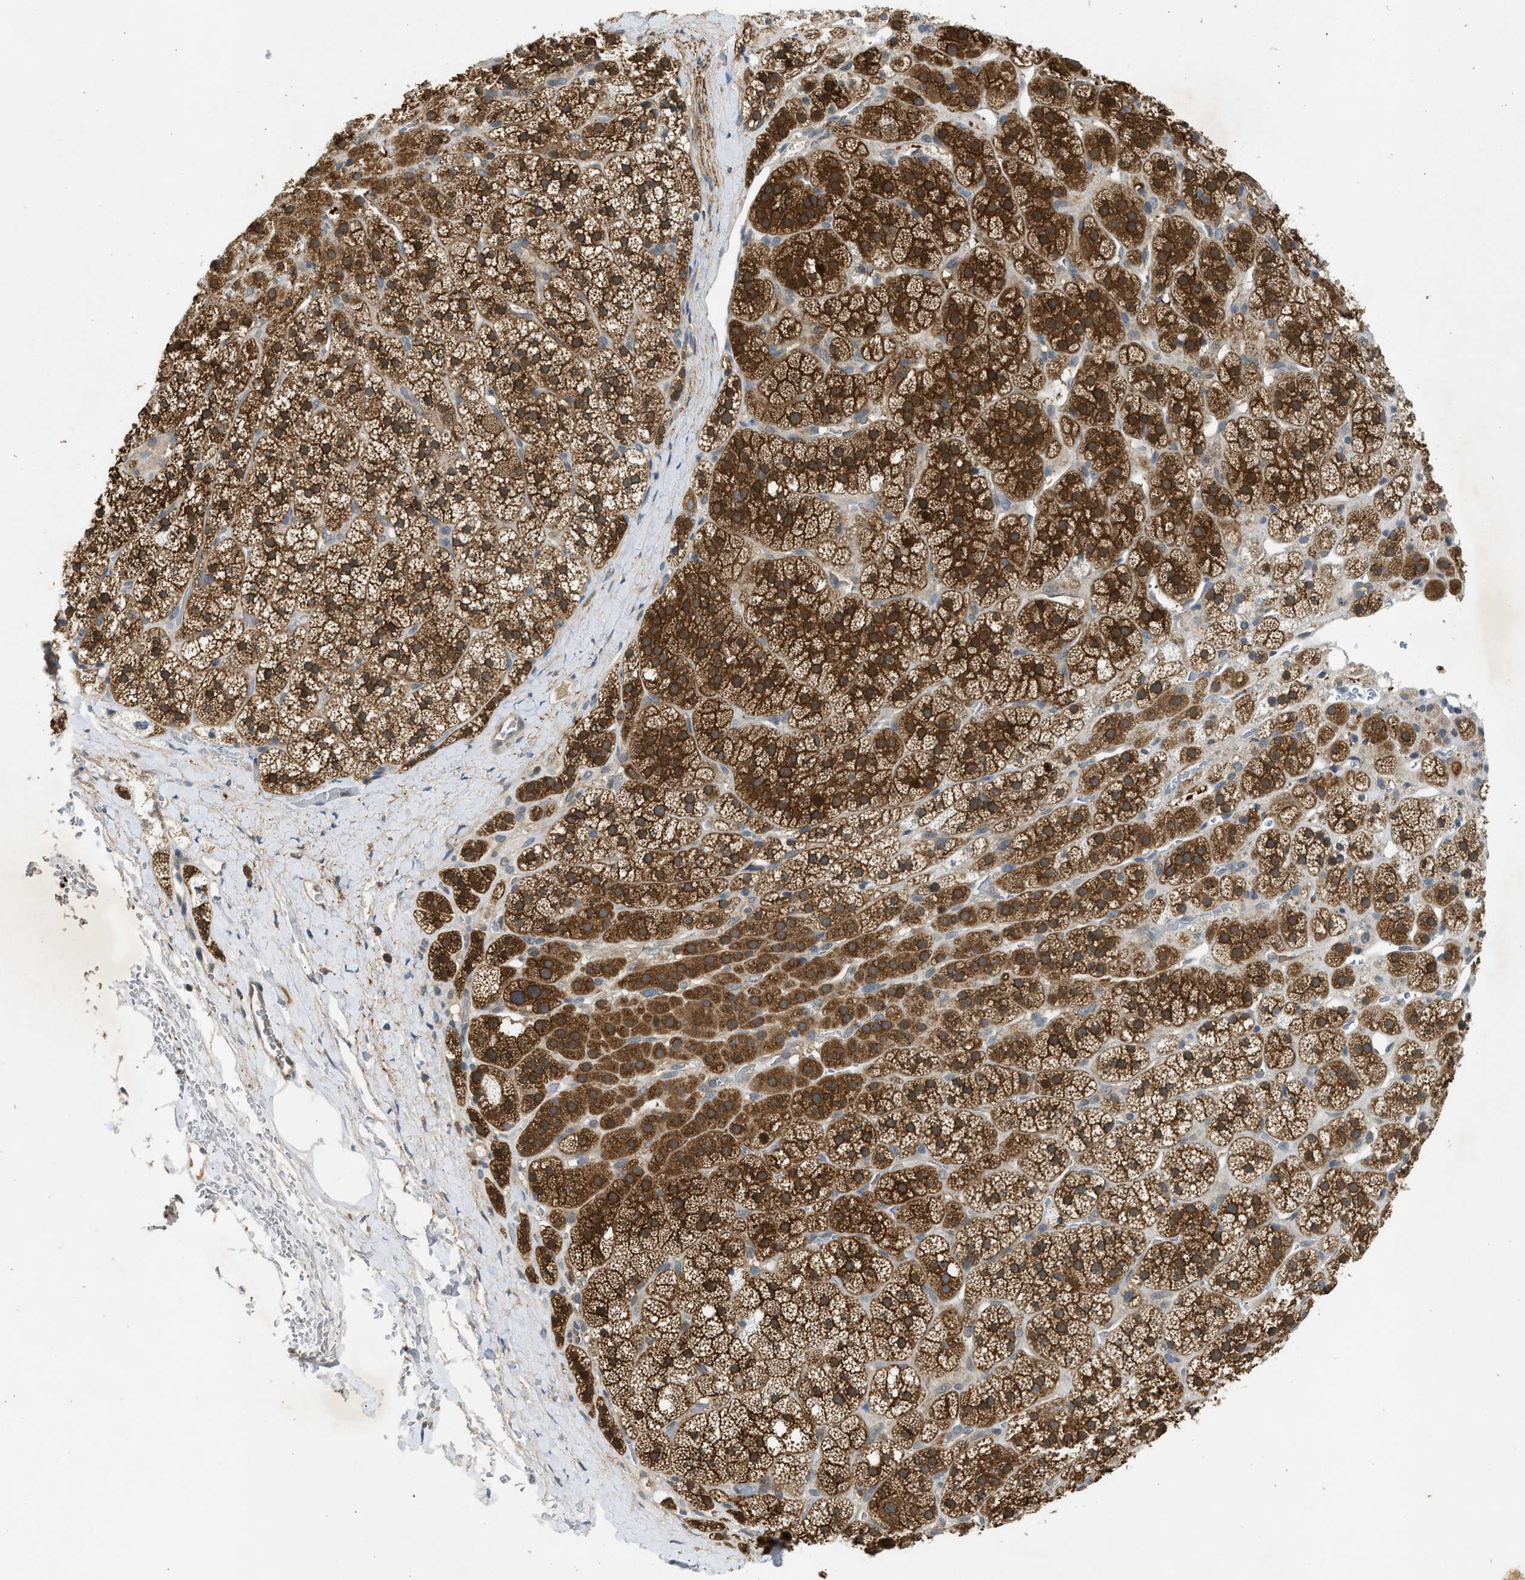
{"staining": {"intensity": "strong", "quantity": ">75%", "location": "cytoplasmic/membranous"}, "tissue": "adrenal gland", "cell_type": "Glandular cells", "image_type": "normal", "snomed": [{"axis": "morphology", "description": "Normal tissue, NOS"}, {"axis": "topography", "description": "Adrenal gland"}], "caption": "A high-resolution micrograph shows immunohistochemistry (IHC) staining of unremarkable adrenal gland, which reveals strong cytoplasmic/membranous positivity in about >75% of glandular cells.", "gene": "MAPK7", "patient": {"sex": "male", "age": 56}}